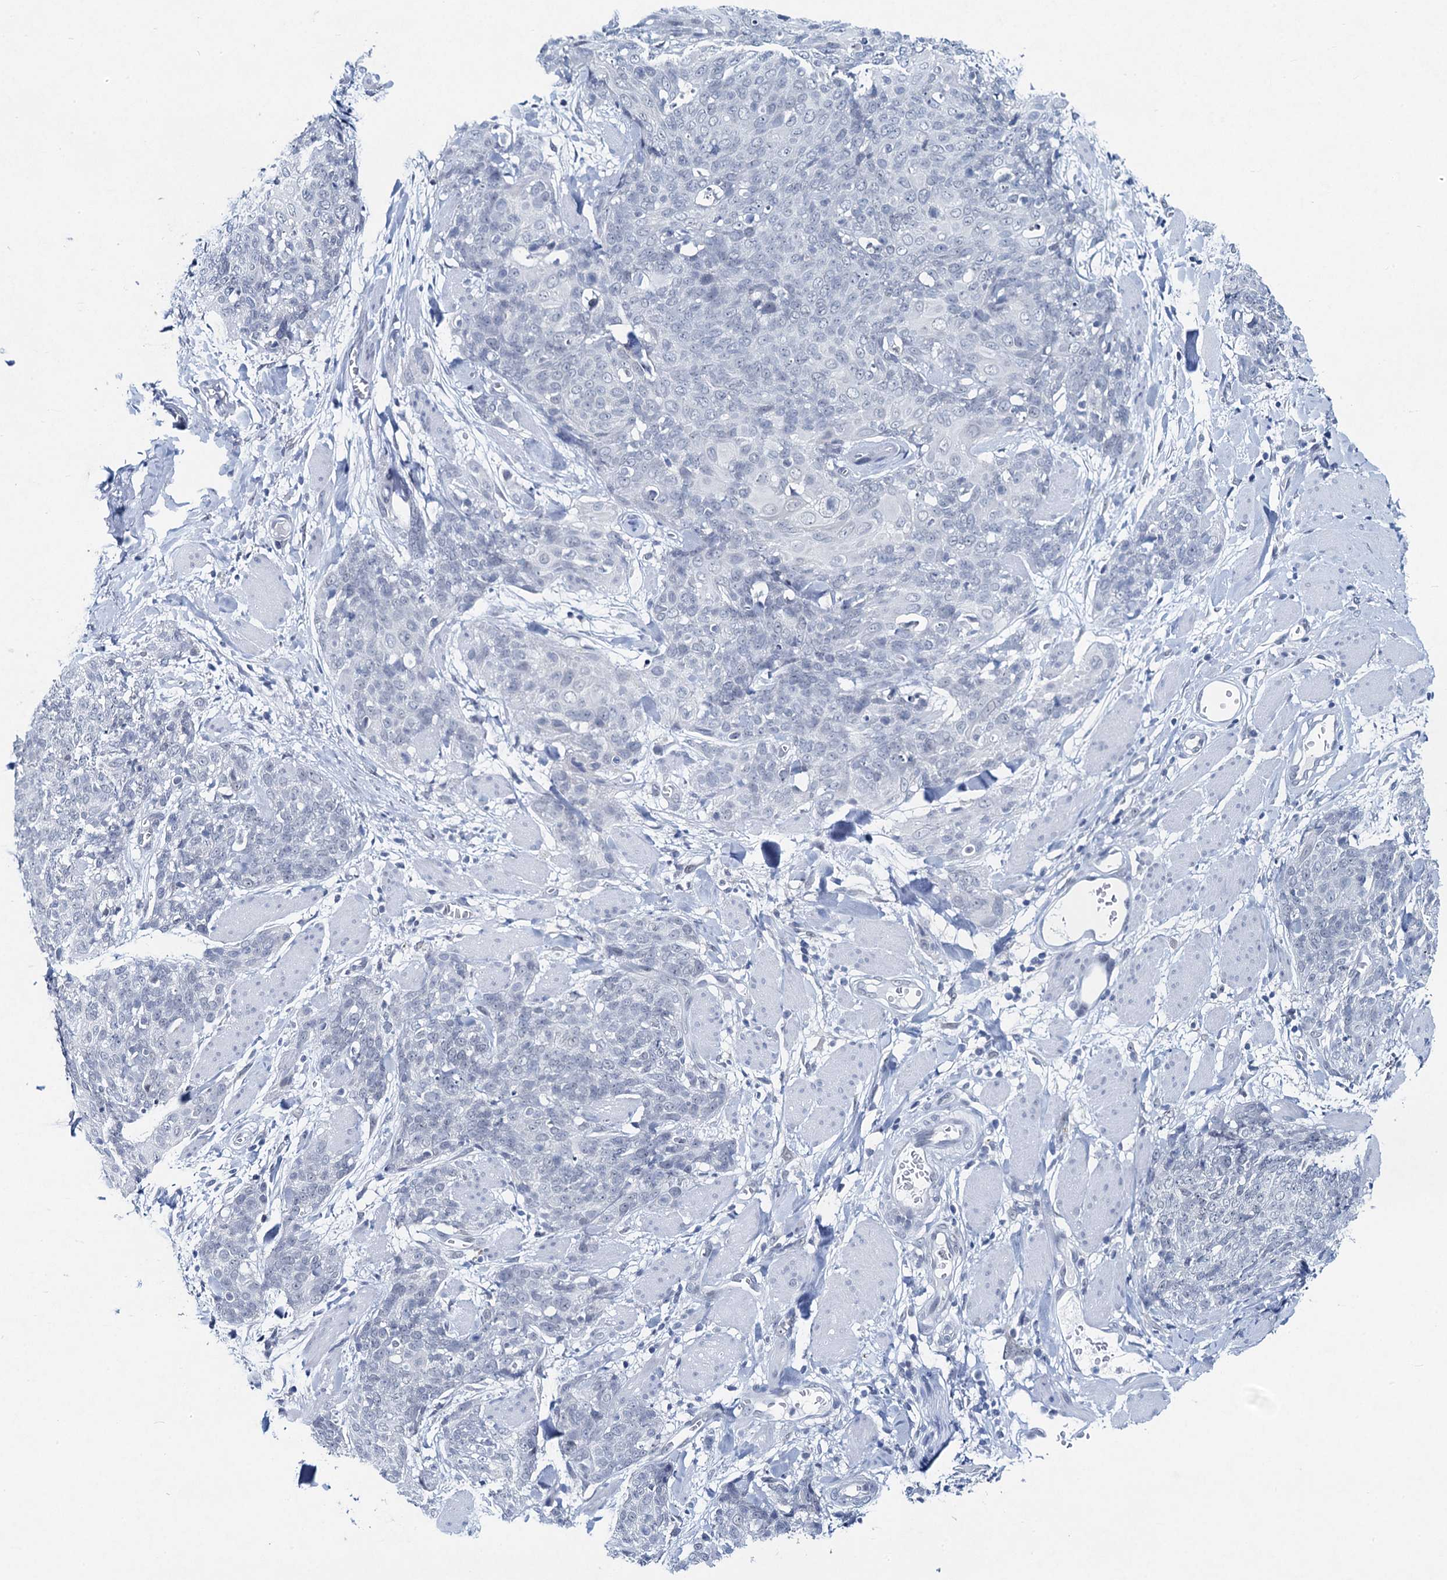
{"staining": {"intensity": "negative", "quantity": "none", "location": "none"}, "tissue": "skin cancer", "cell_type": "Tumor cells", "image_type": "cancer", "snomed": [{"axis": "morphology", "description": "Squamous cell carcinoma, NOS"}, {"axis": "topography", "description": "Skin"}, {"axis": "topography", "description": "Vulva"}], "caption": "The histopathology image displays no significant staining in tumor cells of skin cancer (squamous cell carcinoma).", "gene": "HAPSTR1", "patient": {"sex": "female", "age": 85}}